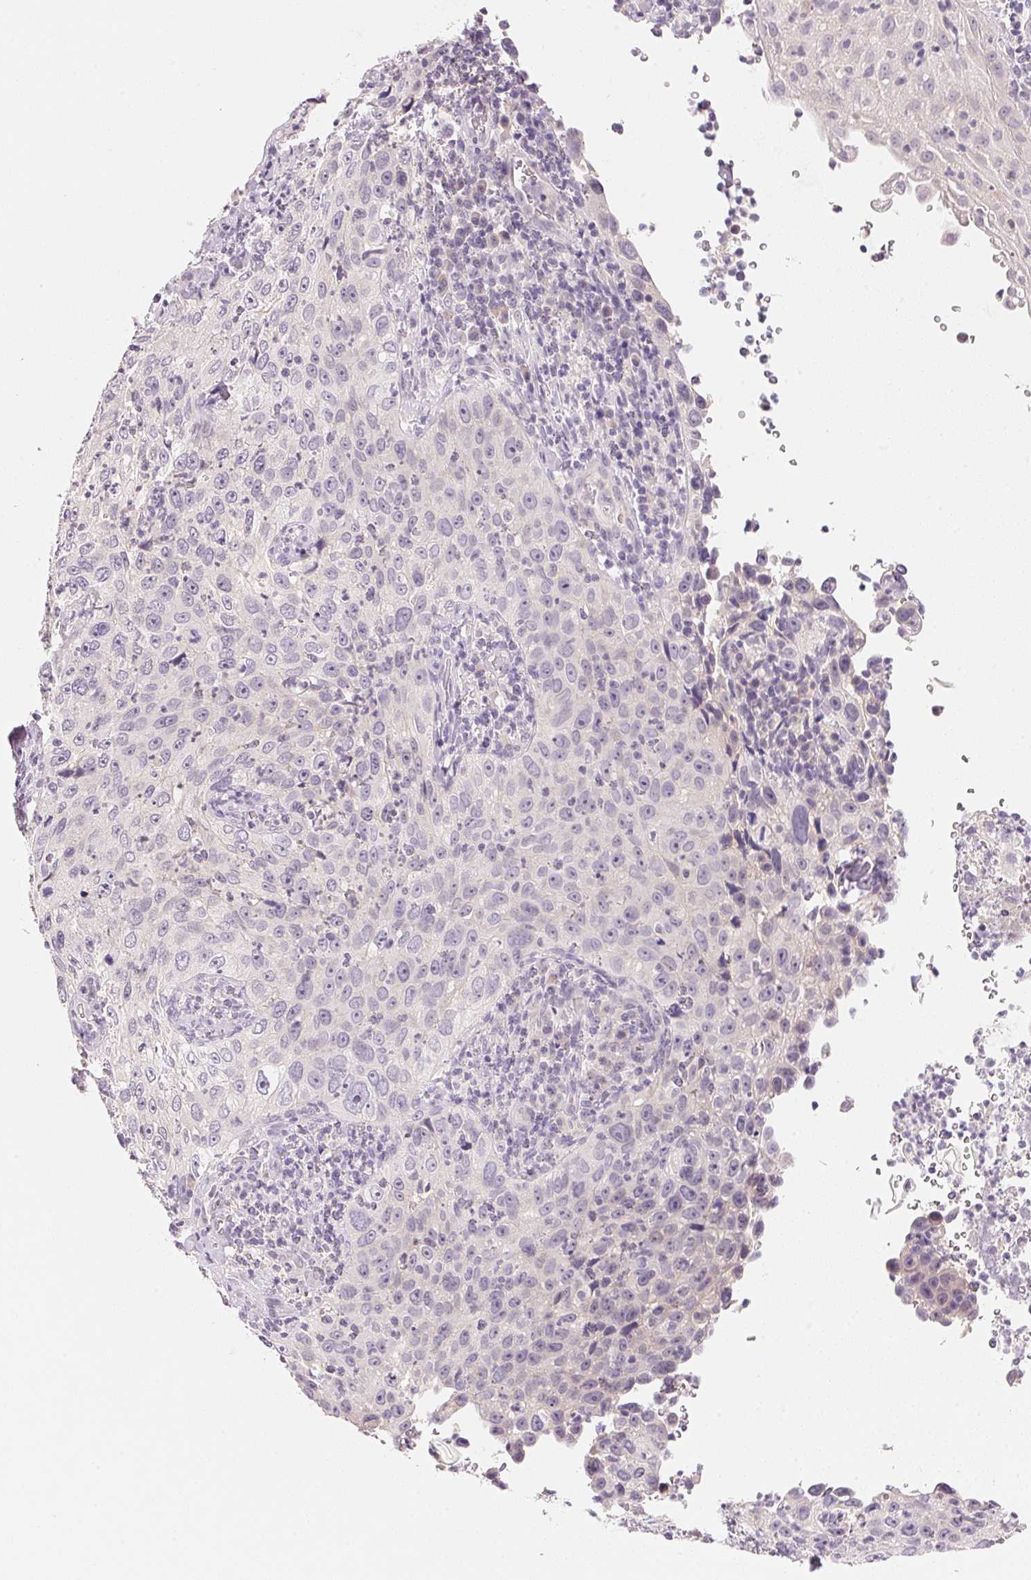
{"staining": {"intensity": "negative", "quantity": "none", "location": "none"}, "tissue": "cervical cancer", "cell_type": "Tumor cells", "image_type": "cancer", "snomed": [{"axis": "morphology", "description": "Squamous cell carcinoma, NOS"}, {"axis": "topography", "description": "Cervix"}], "caption": "This histopathology image is of cervical cancer (squamous cell carcinoma) stained with immunohistochemistry (IHC) to label a protein in brown with the nuclei are counter-stained blue. There is no positivity in tumor cells.", "gene": "MCOLN3", "patient": {"sex": "female", "age": 30}}